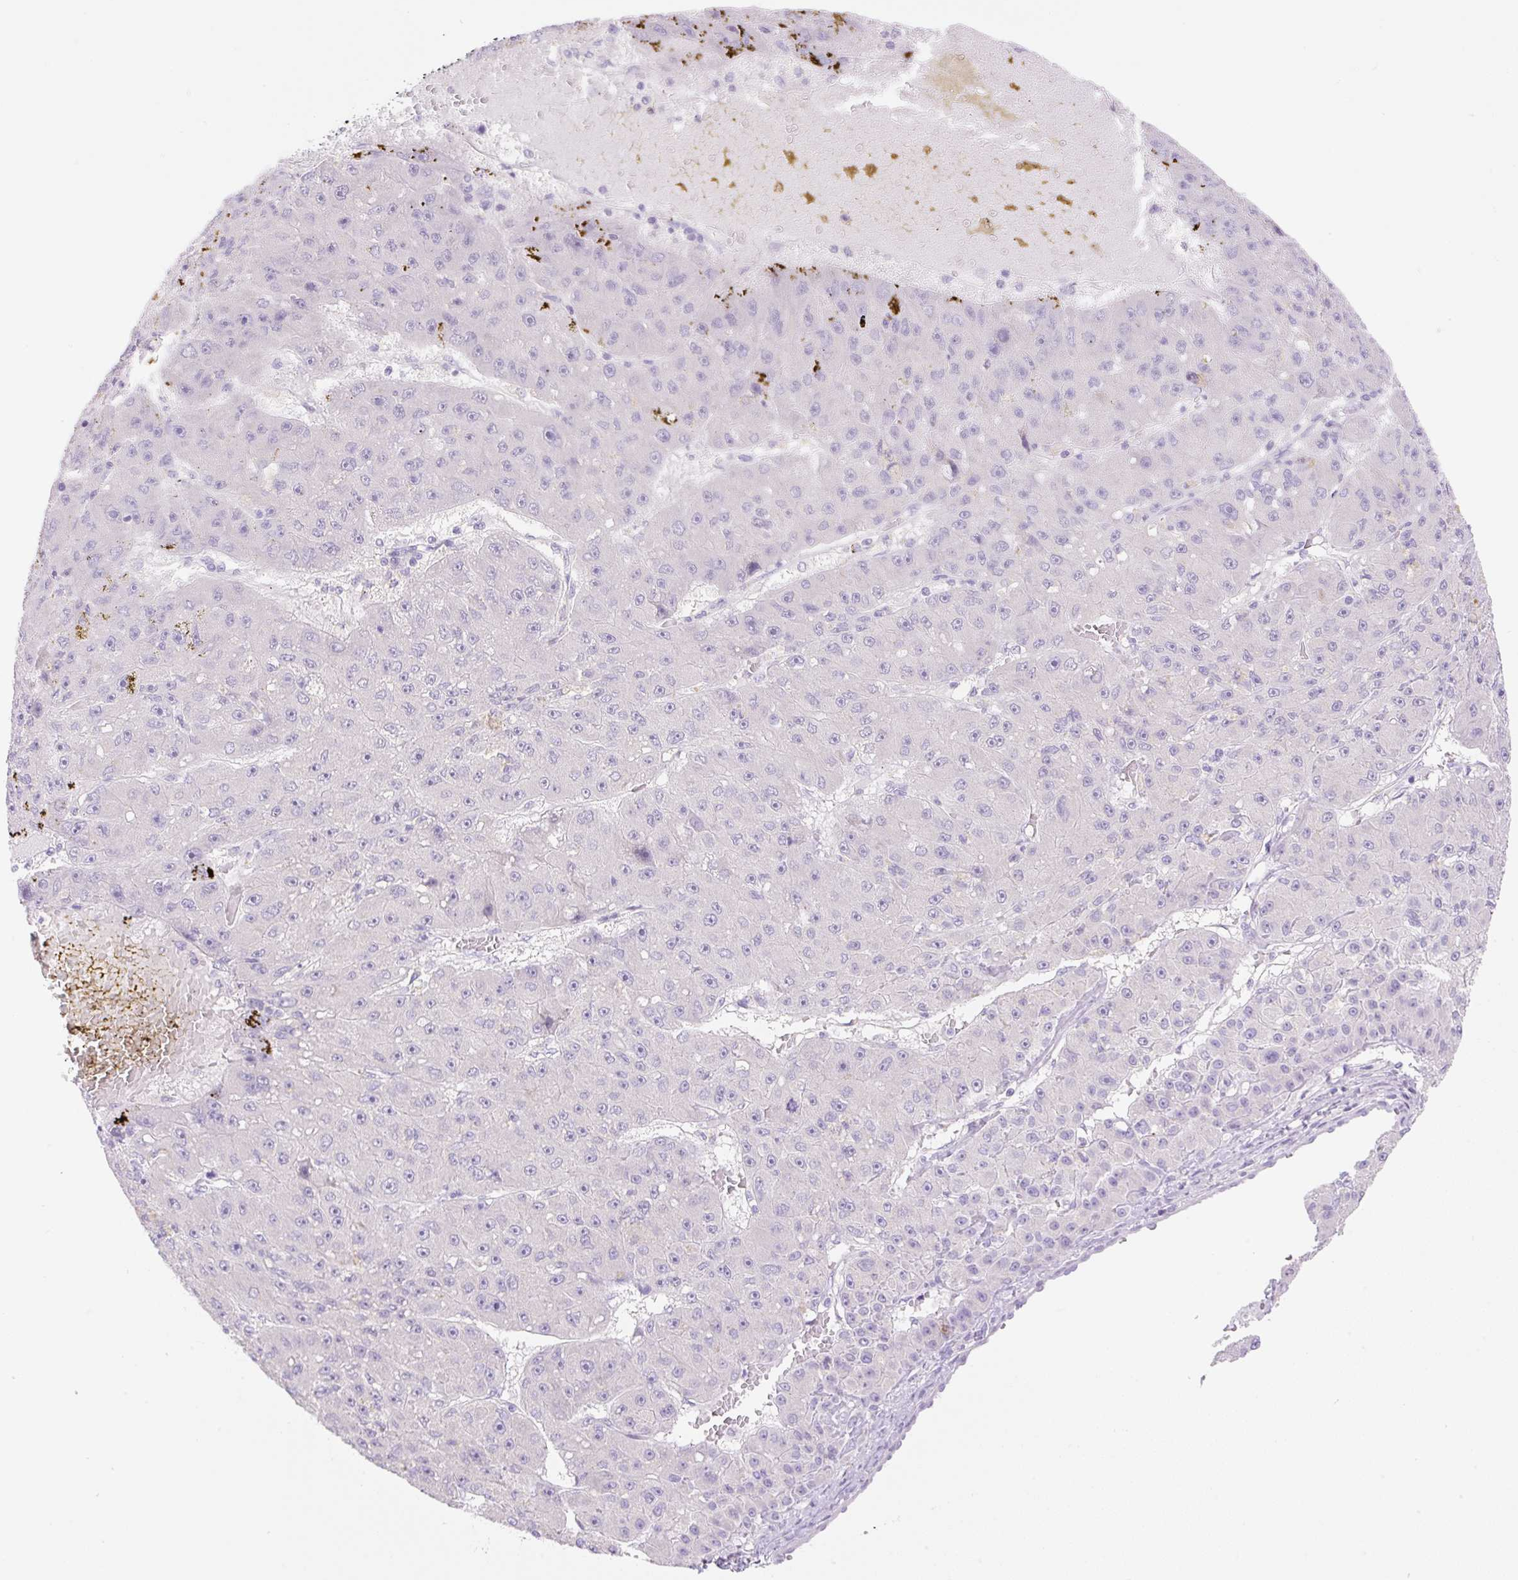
{"staining": {"intensity": "negative", "quantity": "none", "location": "none"}, "tissue": "liver cancer", "cell_type": "Tumor cells", "image_type": "cancer", "snomed": [{"axis": "morphology", "description": "Carcinoma, Hepatocellular, NOS"}, {"axis": "topography", "description": "Liver"}], "caption": "An immunohistochemistry (IHC) photomicrograph of liver cancer is shown. There is no staining in tumor cells of liver cancer.", "gene": "DENND5A", "patient": {"sex": "male", "age": 67}}